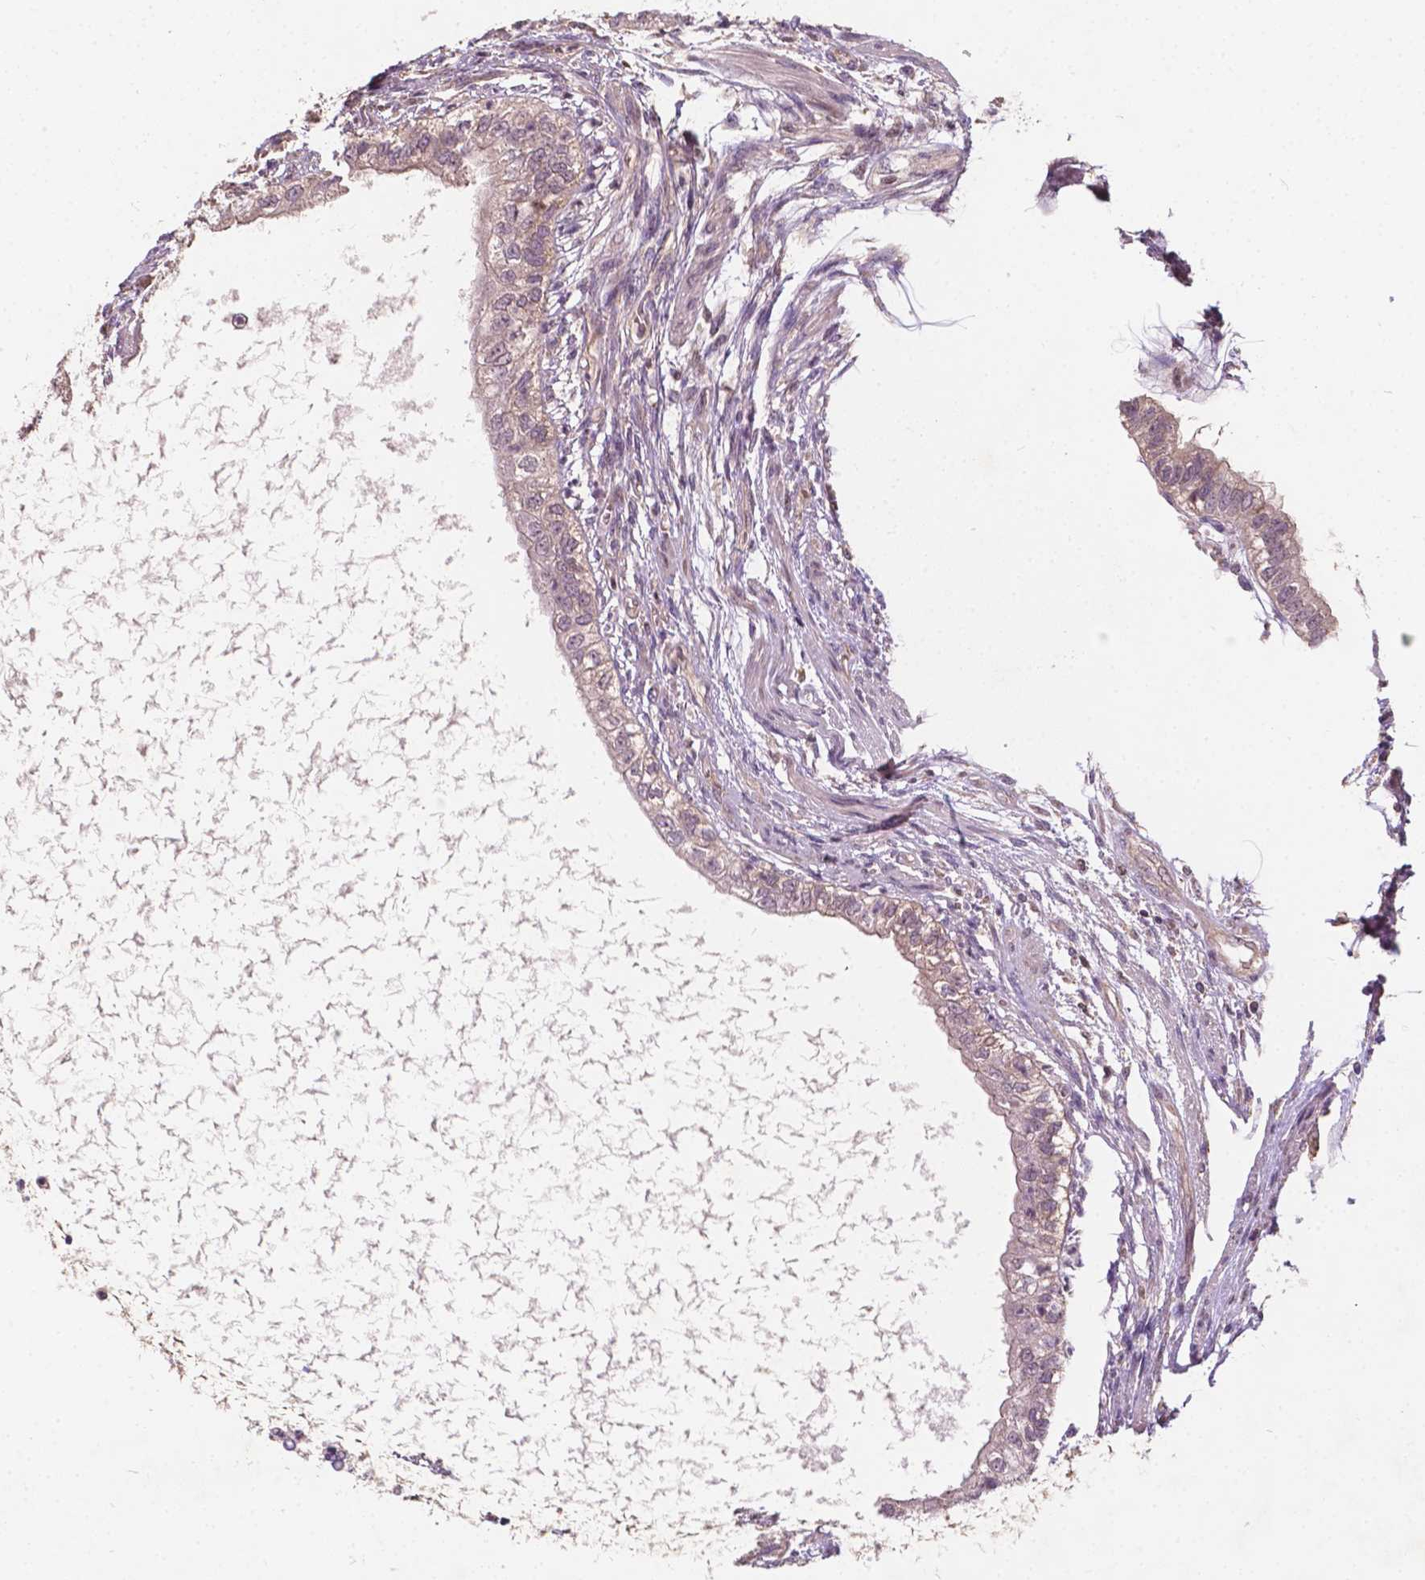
{"staining": {"intensity": "moderate", "quantity": "<25%", "location": "cytoplasmic/membranous"}, "tissue": "testis cancer", "cell_type": "Tumor cells", "image_type": "cancer", "snomed": [{"axis": "morphology", "description": "Carcinoma, Embryonal, NOS"}, {"axis": "topography", "description": "Testis"}], "caption": "A brown stain labels moderate cytoplasmic/membranous positivity of a protein in human embryonal carcinoma (testis) tumor cells.", "gene": "DUSP16", "patient": {"sex": "male", "age": 26}}